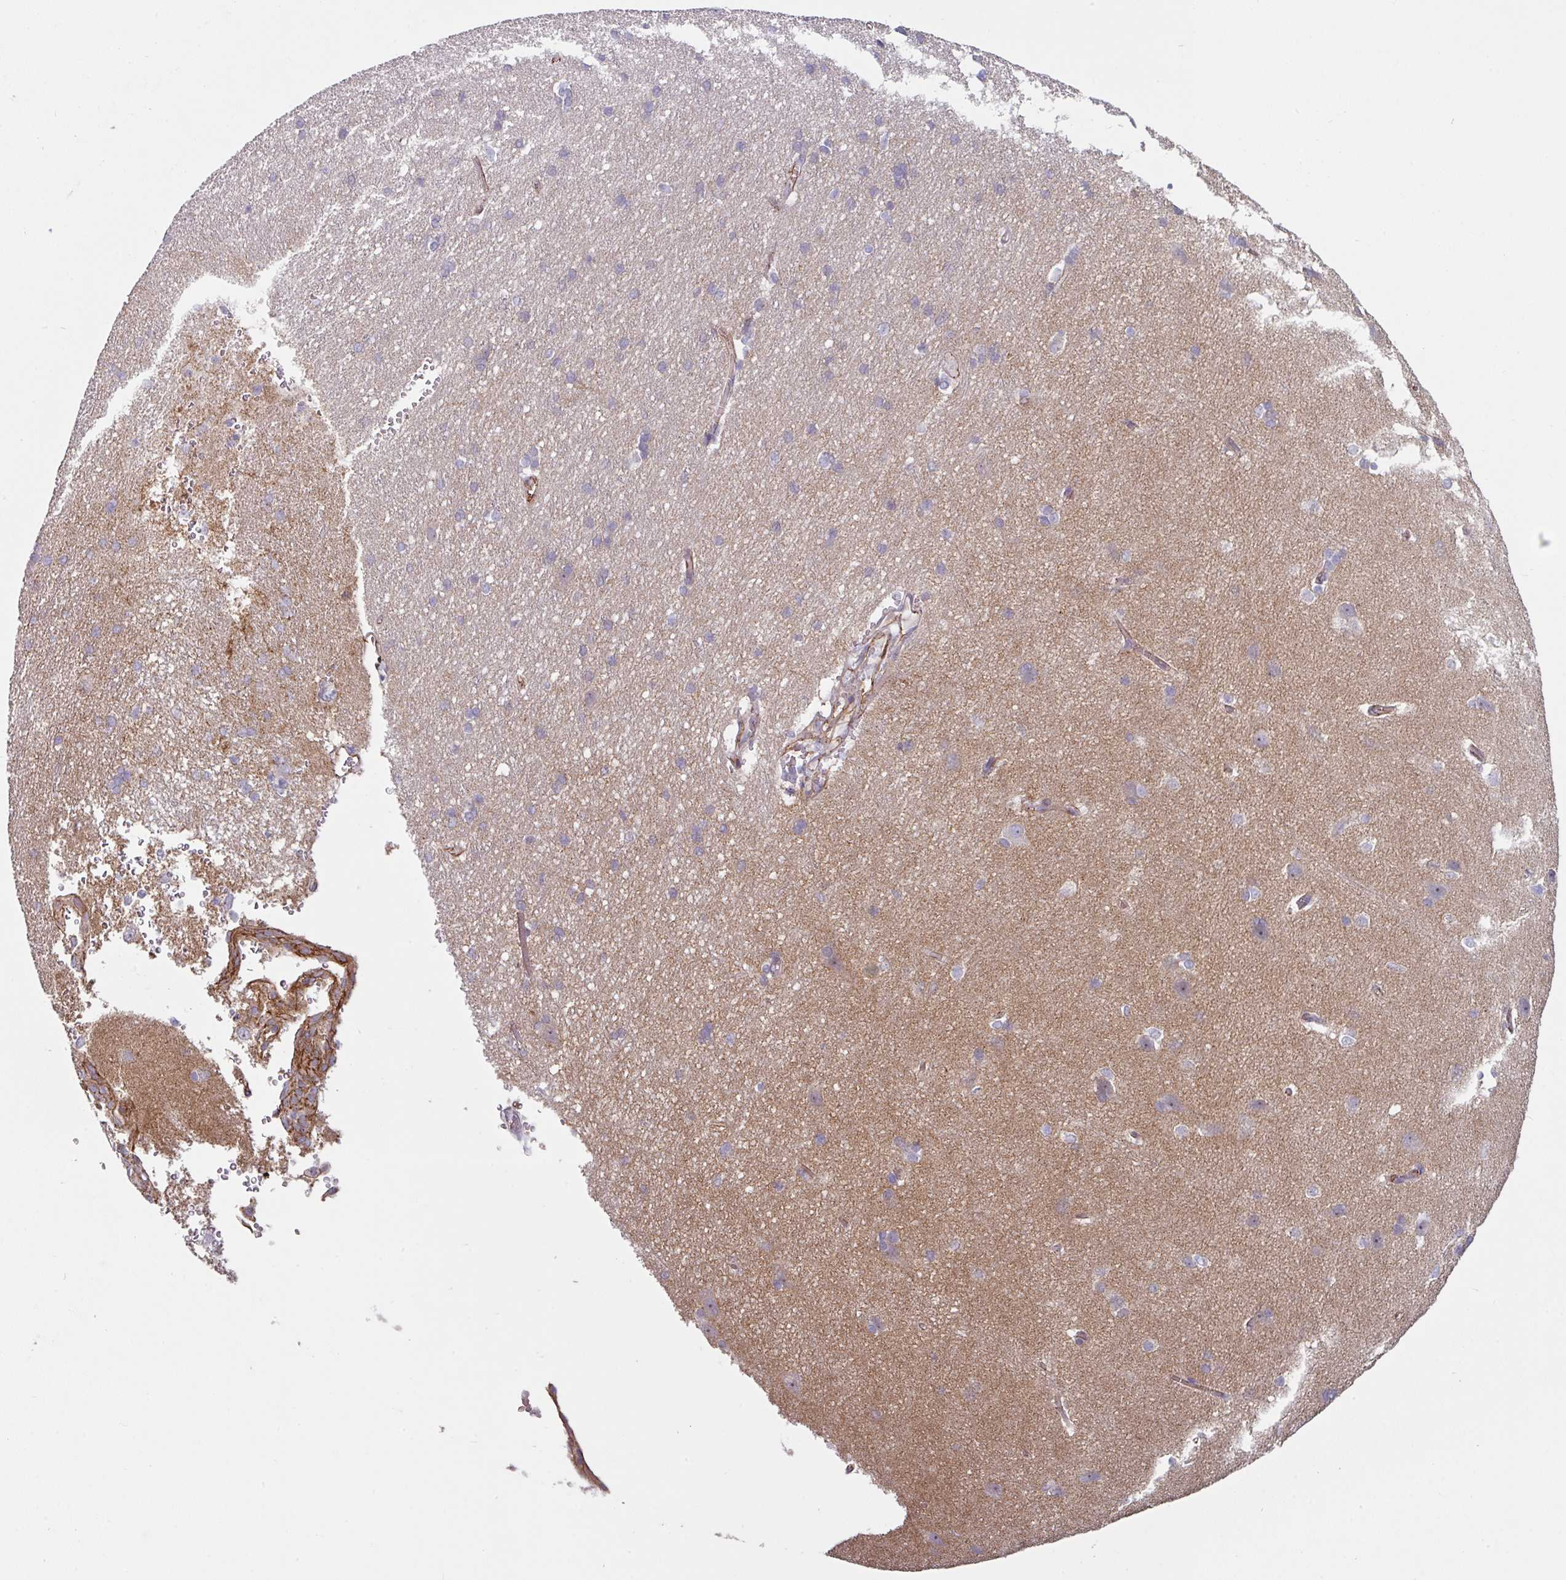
{"staining": {"intensity": "negative", "quantity": "none", "location": "none"}, "tissue": "cerebral cortex", "cell_type": "Endothelial cells", "image_type": "normal", "snomed": [{"axis": "morphology", "description": "Normal tissue, NOS"}, {"axis": "topography", "description": "Cerebral cortex"}], "caption": "A high-resolution micrograph shows IHC staining of normal cerebral cortex, which shows no significant staining in endothelial cells.", "gene": "JUP", "patient": {"sex": "male", "age": 37}}